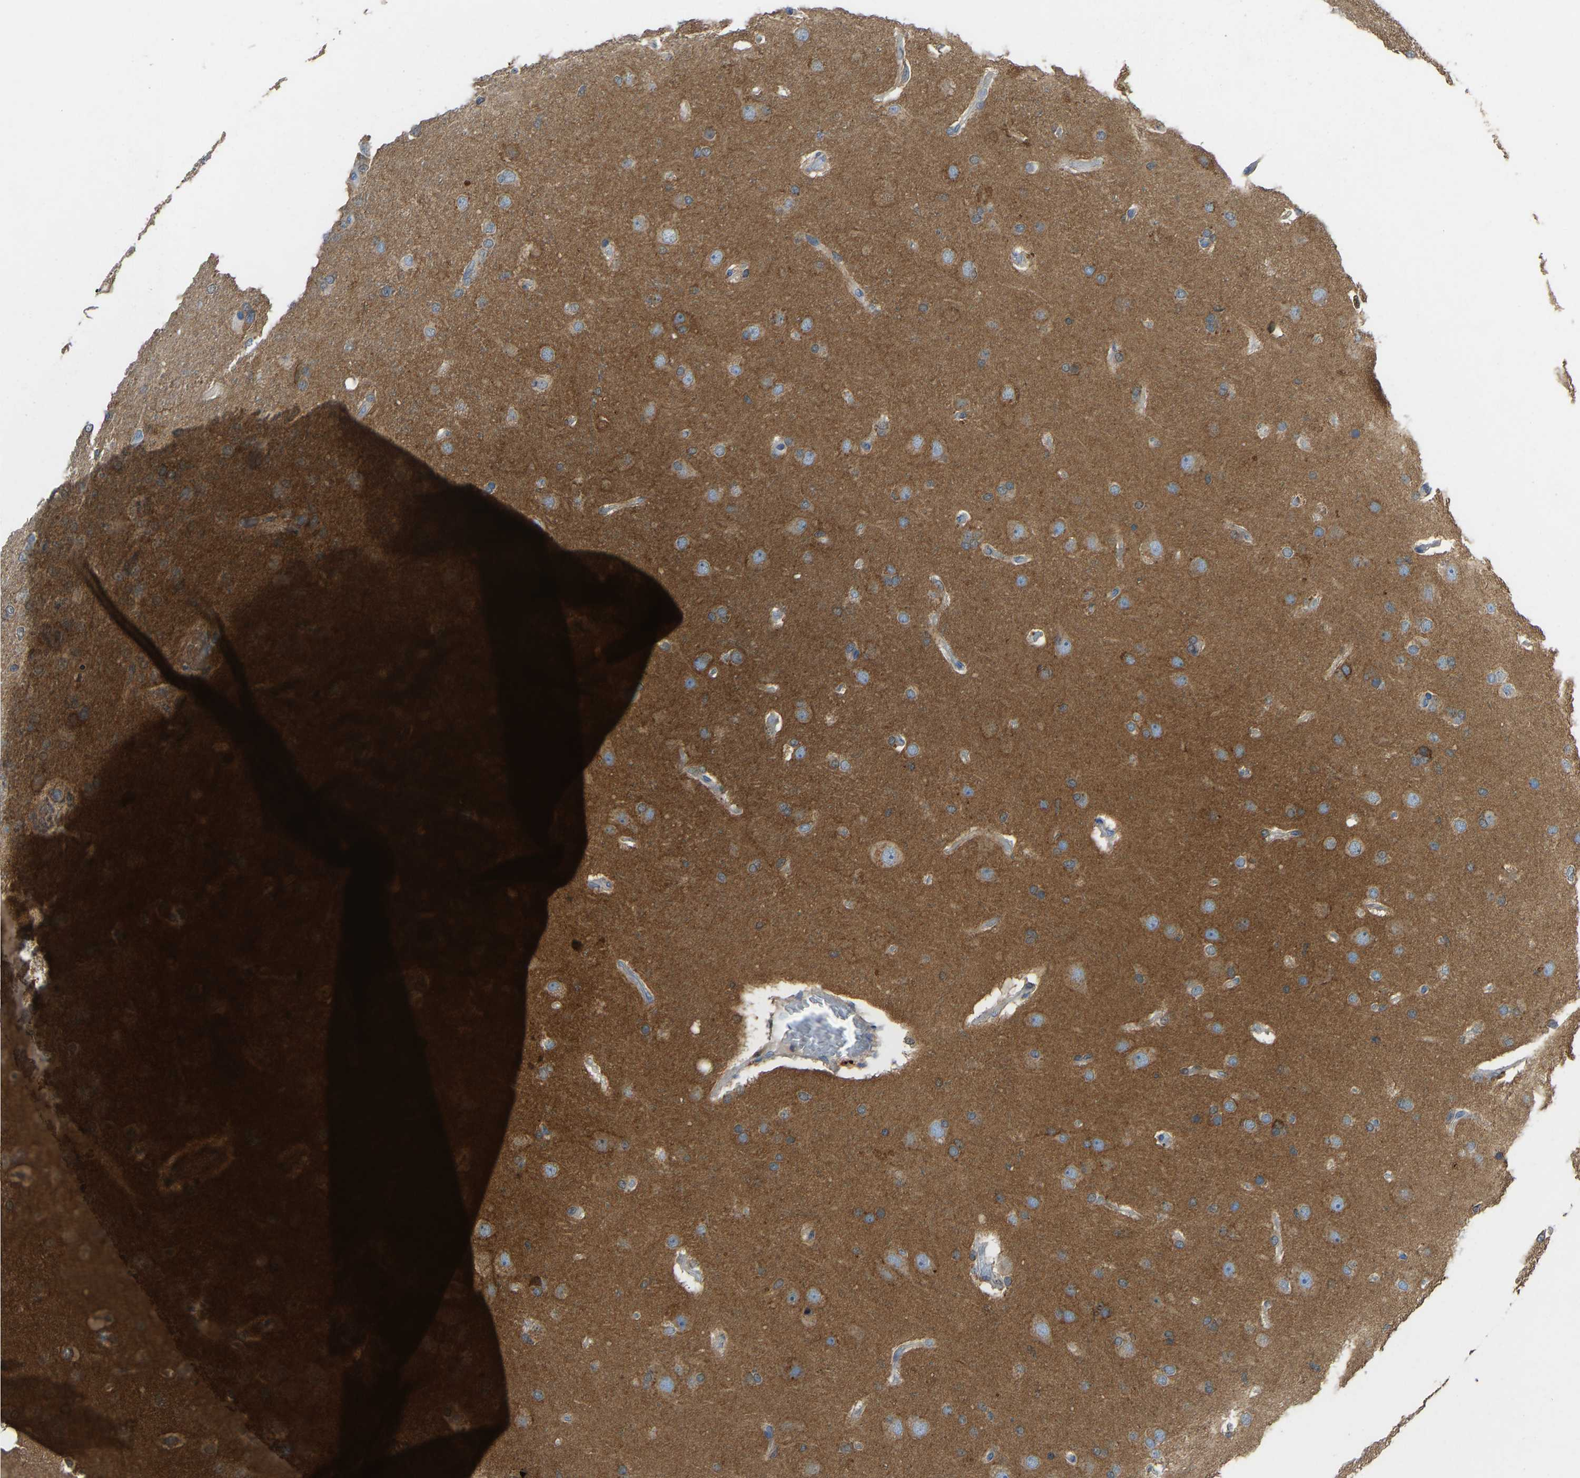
{"staining": {"intensity": "moderate", "quantity": ">75%", "location": "cytoplasmic/membranous"}, "tissue": "glioma", "cell_type": "Tumor cells", "image_type": "cancer", "snomed": [{"axis": "morphology", "description": "Glioma, malignant, High grade"}, {"axis": "topography", "description": "Brain"}], "caption": "Protein staining exhibits moderate cytoplasmic/membranous expression in approximately >75% of tumor cells in high-grade glioma (malignant).", "gene": "NDRG3", "patient": {"sex": "female", "age": 58}}